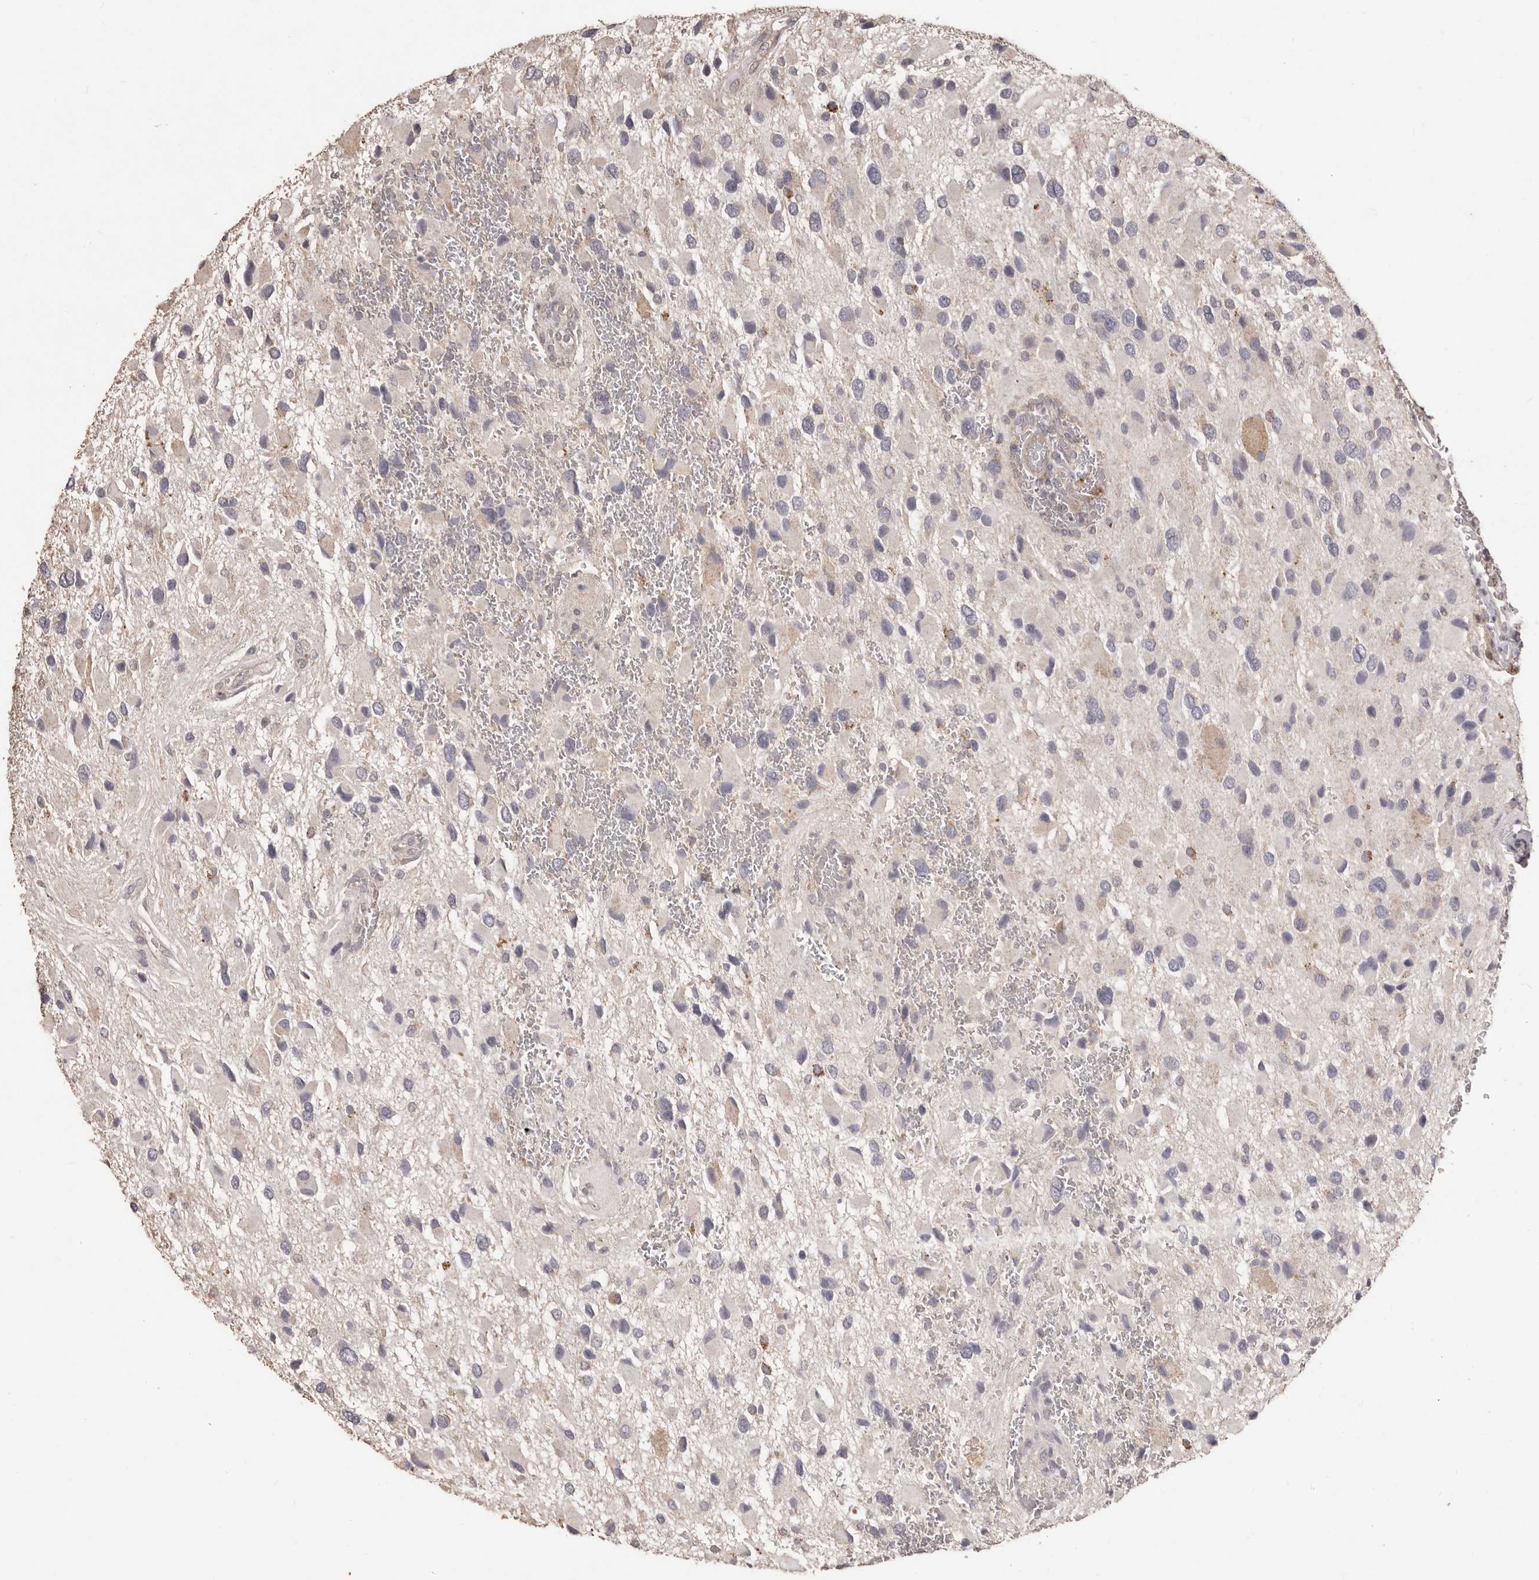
{"staining": {"intensity": "negative", "quantity": "none", "location": "none"}, "tissue": "glioma", "cell_type": "Tumor cells", "image_type": "cancer", "snomed": [{"axis": "morphology", "description": "Glioma, malignant, High grade"}, {"axis": "topography", "description": "Brain"}], "caption": "The immunohistochemistry micrograph has no significant positivity in tumor cells of high-grade glioma (malignant) tissue.", "gene": "PRSS27", "patient": {"sex": "male", "age": 53}}